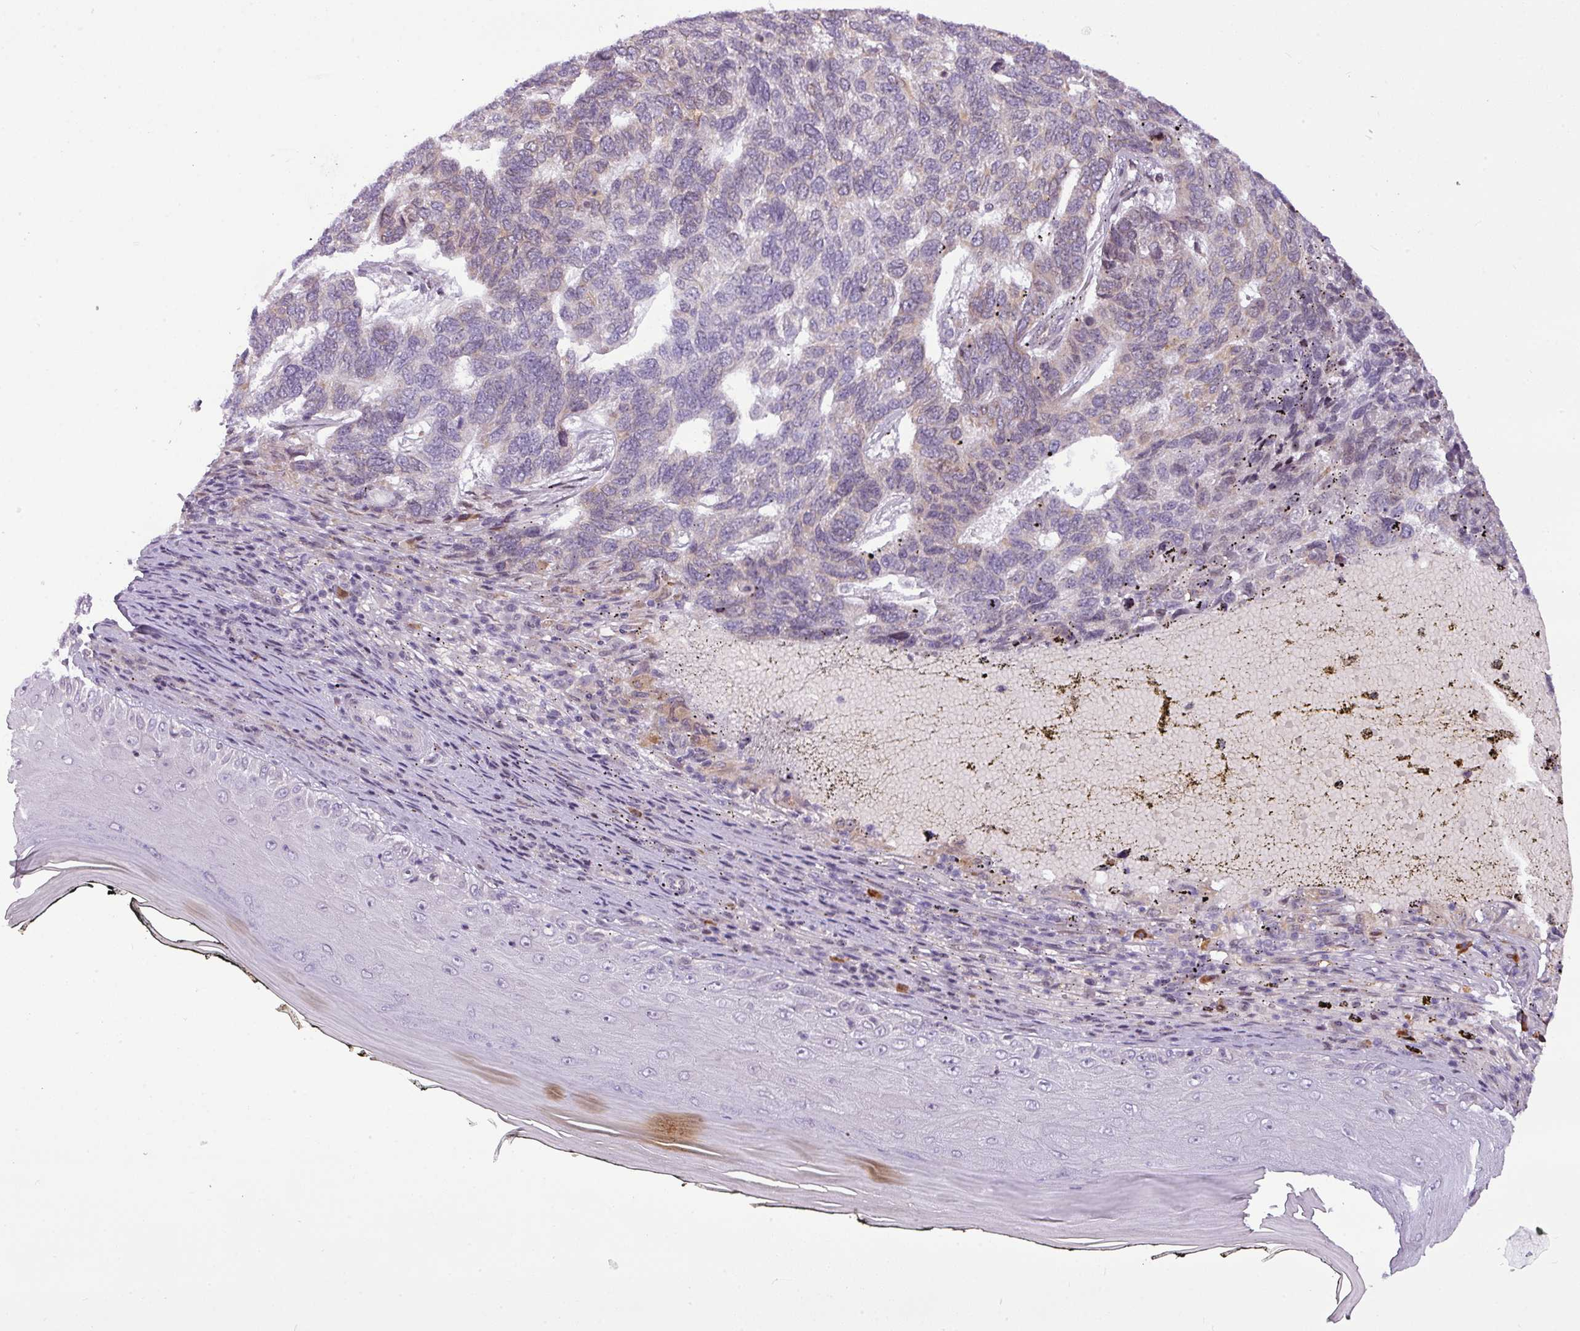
{"staining": {"intensity": "negative", "quantity": "none", "location": "none"}, "tissue": "skin cancer", "cell_type": "Tumor cells", "image_type": "cancer", "snomed": [{"axis": "morphology", "description": "Basal cell carcinoma"}, {"axis": "topography", "description": "Skin"}], "caption": "This is an immunohistochemistry (IHC) micrograph of skin cancer. There is no staining in tumor cells.", "gene": "SLC66A2", "patient": {"sex": "female", "age": 65}}